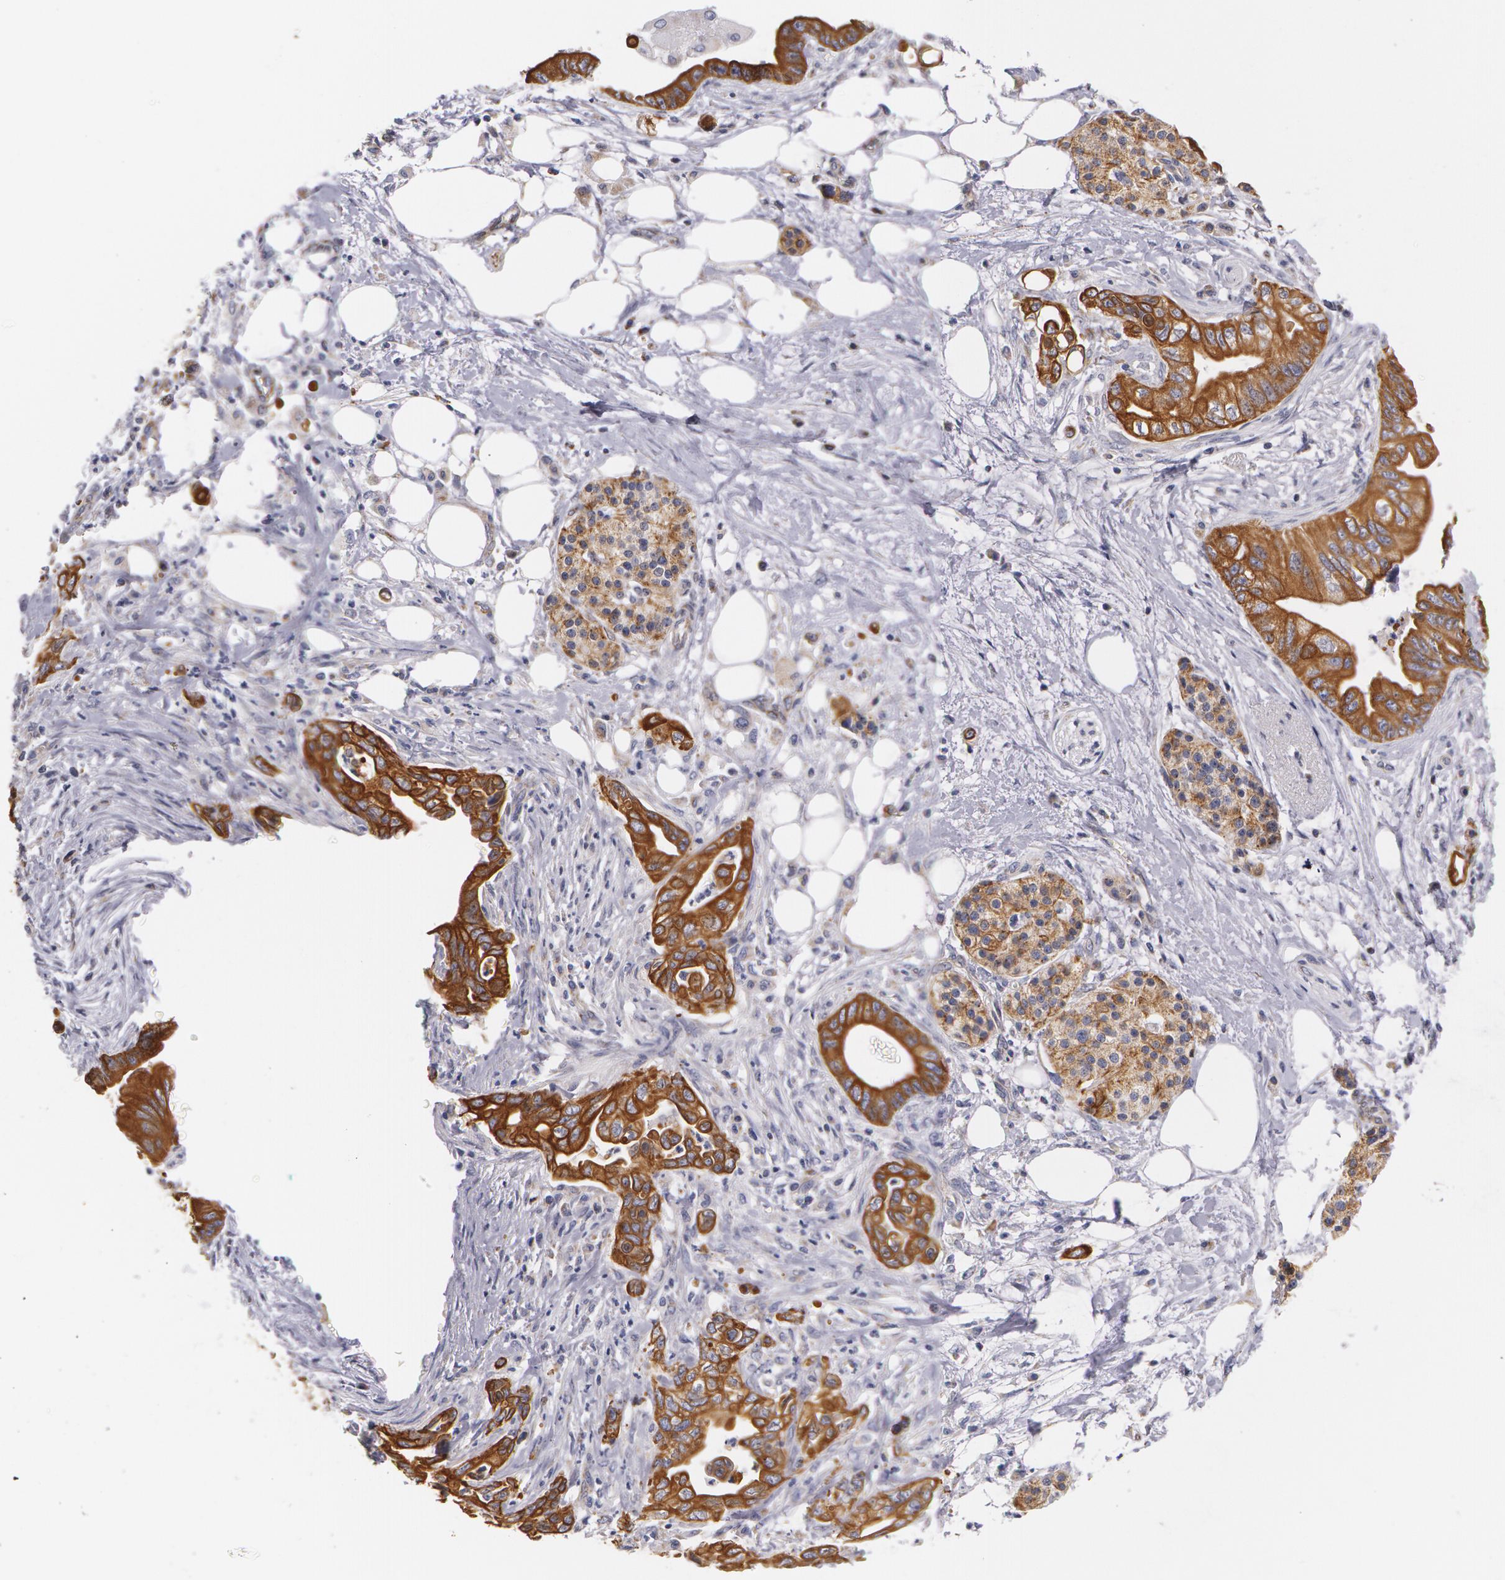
{"staining": {"intensity": "strong", "quantity": ">75%", "location": "cytoplasmic/membranous"}, "tissue": "pancreatic cancer", "cell_type": "Tumor cells", "image_type": "cancer", "snomed": [{"axis": "morphology", "description": "Adenocarcinoma, NOS"}, {"axis": "topography", "description": "Pancreas"}], "caption": "IHC image of pancreatic adenocarcinoma stained for a protein (brown), which reveals high levels of strong cytoplasmic/membranous staining in approximately >75% of tumor cells.", "gene": "KRT18", "patient": {"sex": "female", "age": 66}}